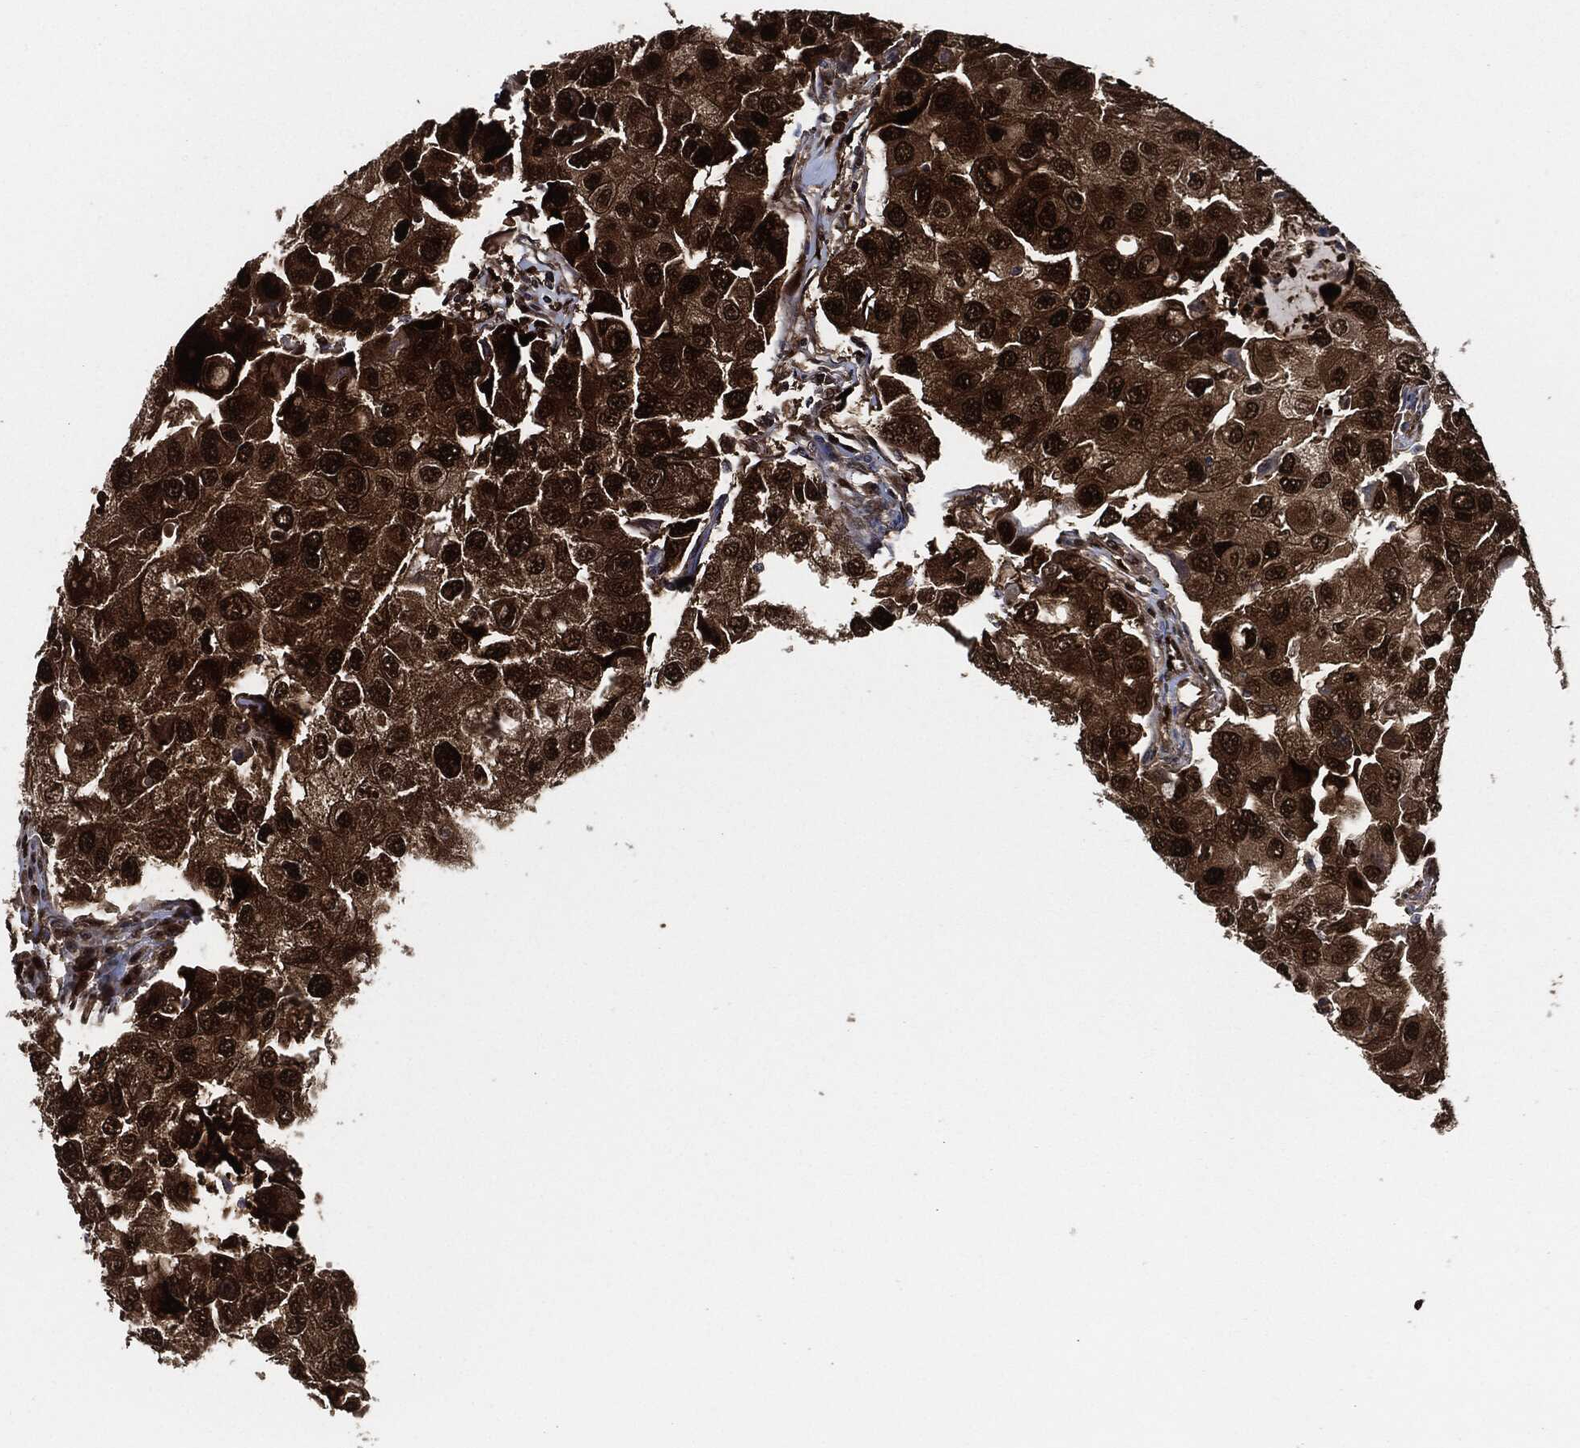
{"staining": {"intensity": "strong", "quantity": "25%-75%", "location": "cytoplasmic/membranous,nuclear"}, "tissue": "breast cancer", "cell_type": "Tumor cells", "image_type": "cancer", "snomed": [{"axis": "morphology", "description": "Duct carcinoma"}, {"axis": "topography", "description": "Breast"}], "caption": "Strong cytoplasmic/membranous and nuclear protein expression is identified in approximately 25%-75% of tumor cells in breast invasive ductal carcinoma.", "gene": "DCTN1", "patient": {"sex": "female", "age": 27}}